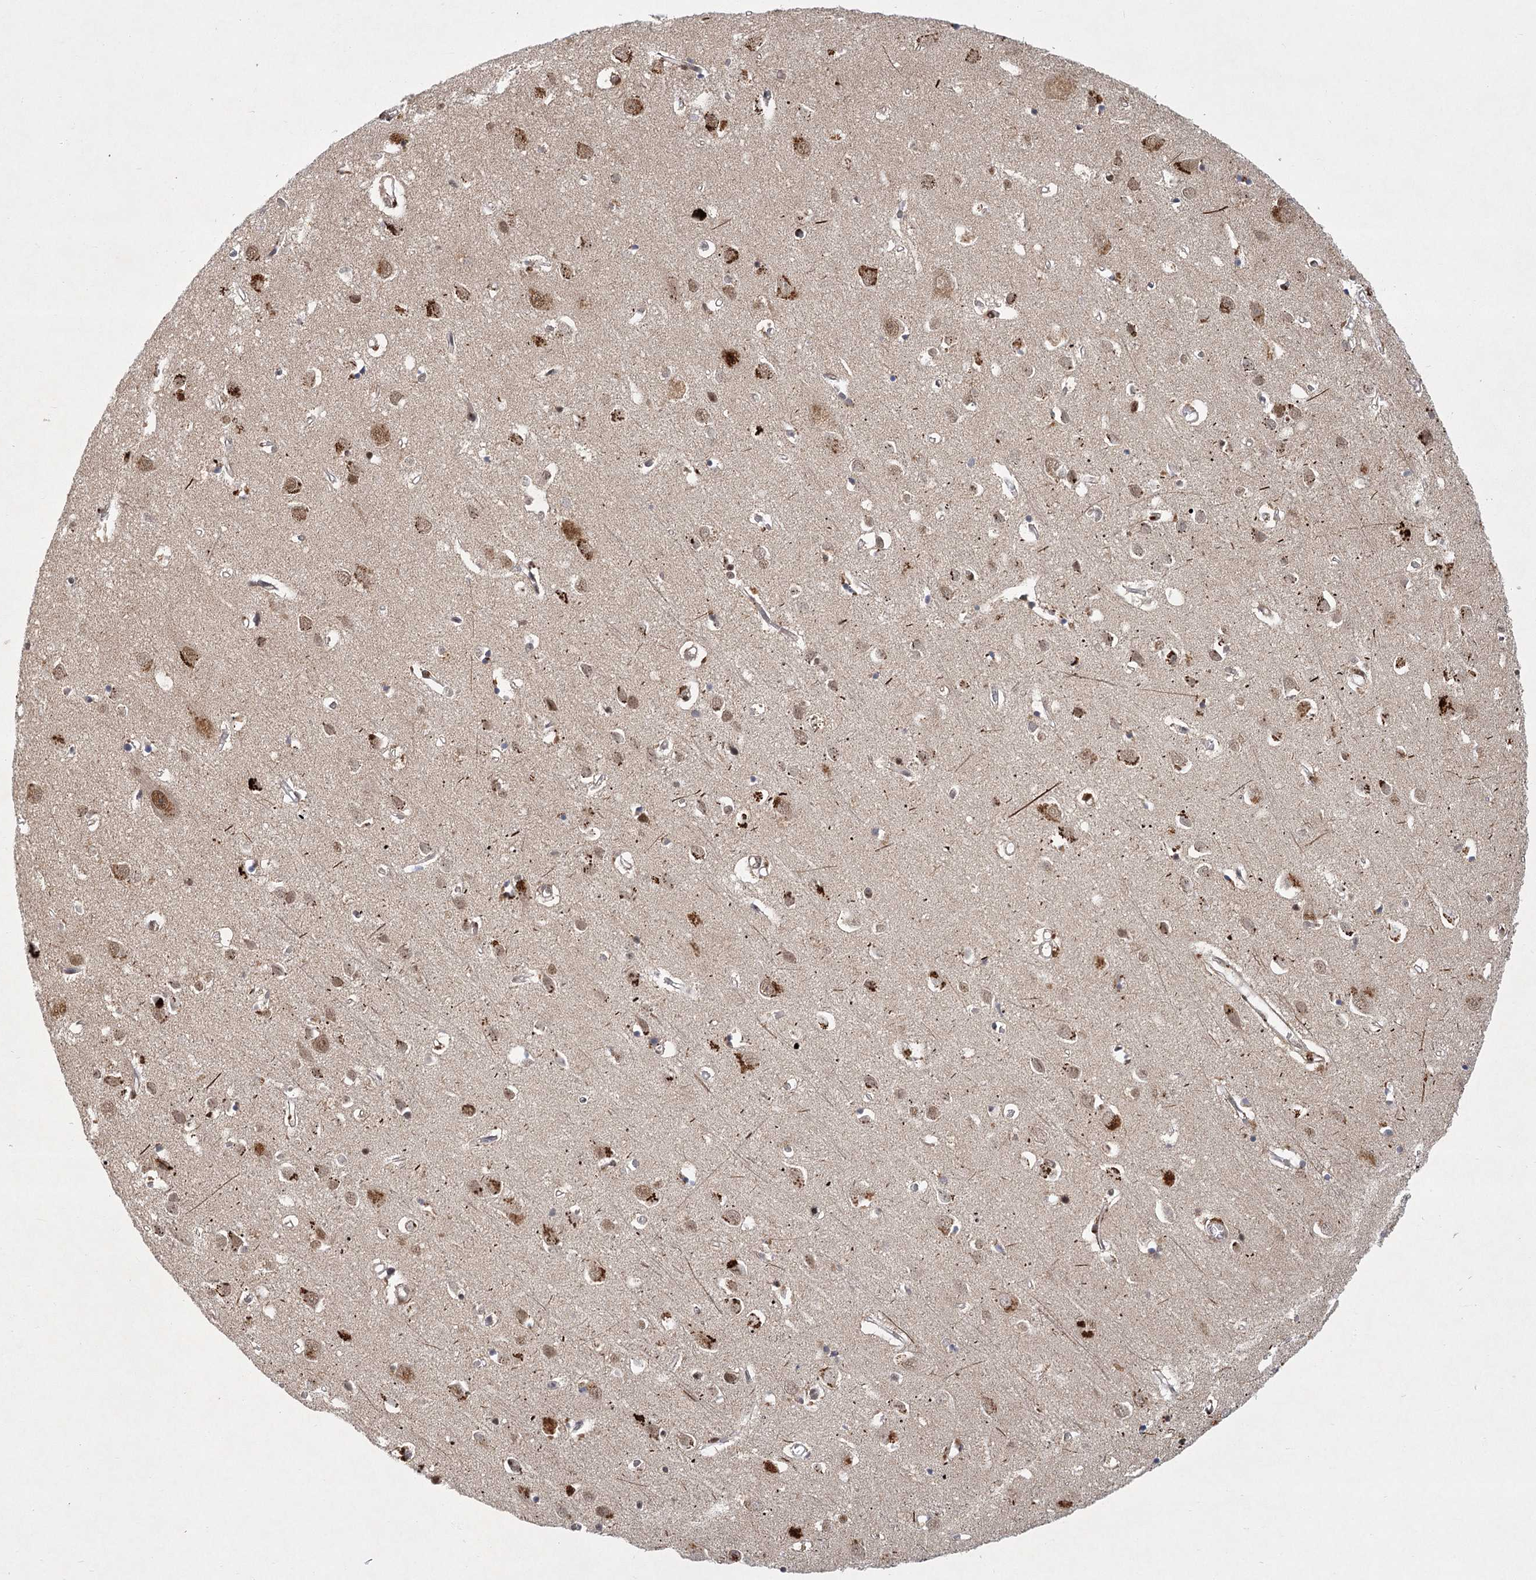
{"staining": {"intensity": "weak", "quantity": ">75%", "location": "cytoplasmic/membranous"}, "tissue": "cerebral cortex", "cell_type": "Endothelial cells", "image_type": "normal", "snomed": [{"axis": "morphology", "description": "Normal tissue, NOS"}, {"axis": "topography", "description": "Cerebral cortex"}], "caption": "Immunohistochemistry (IHC) of benign cerebral cortex displays low levels of weak cytoplasmic/membranous staining in approximately >75% of endothelial cells. The staining was performed using DAB to visualize the protein expression in brown, while the nuclei were stained in blue with hematoxylin (Magnification: 20x).", "gene": "CIB4", "patient": {"sex": "female", "age": 64}}